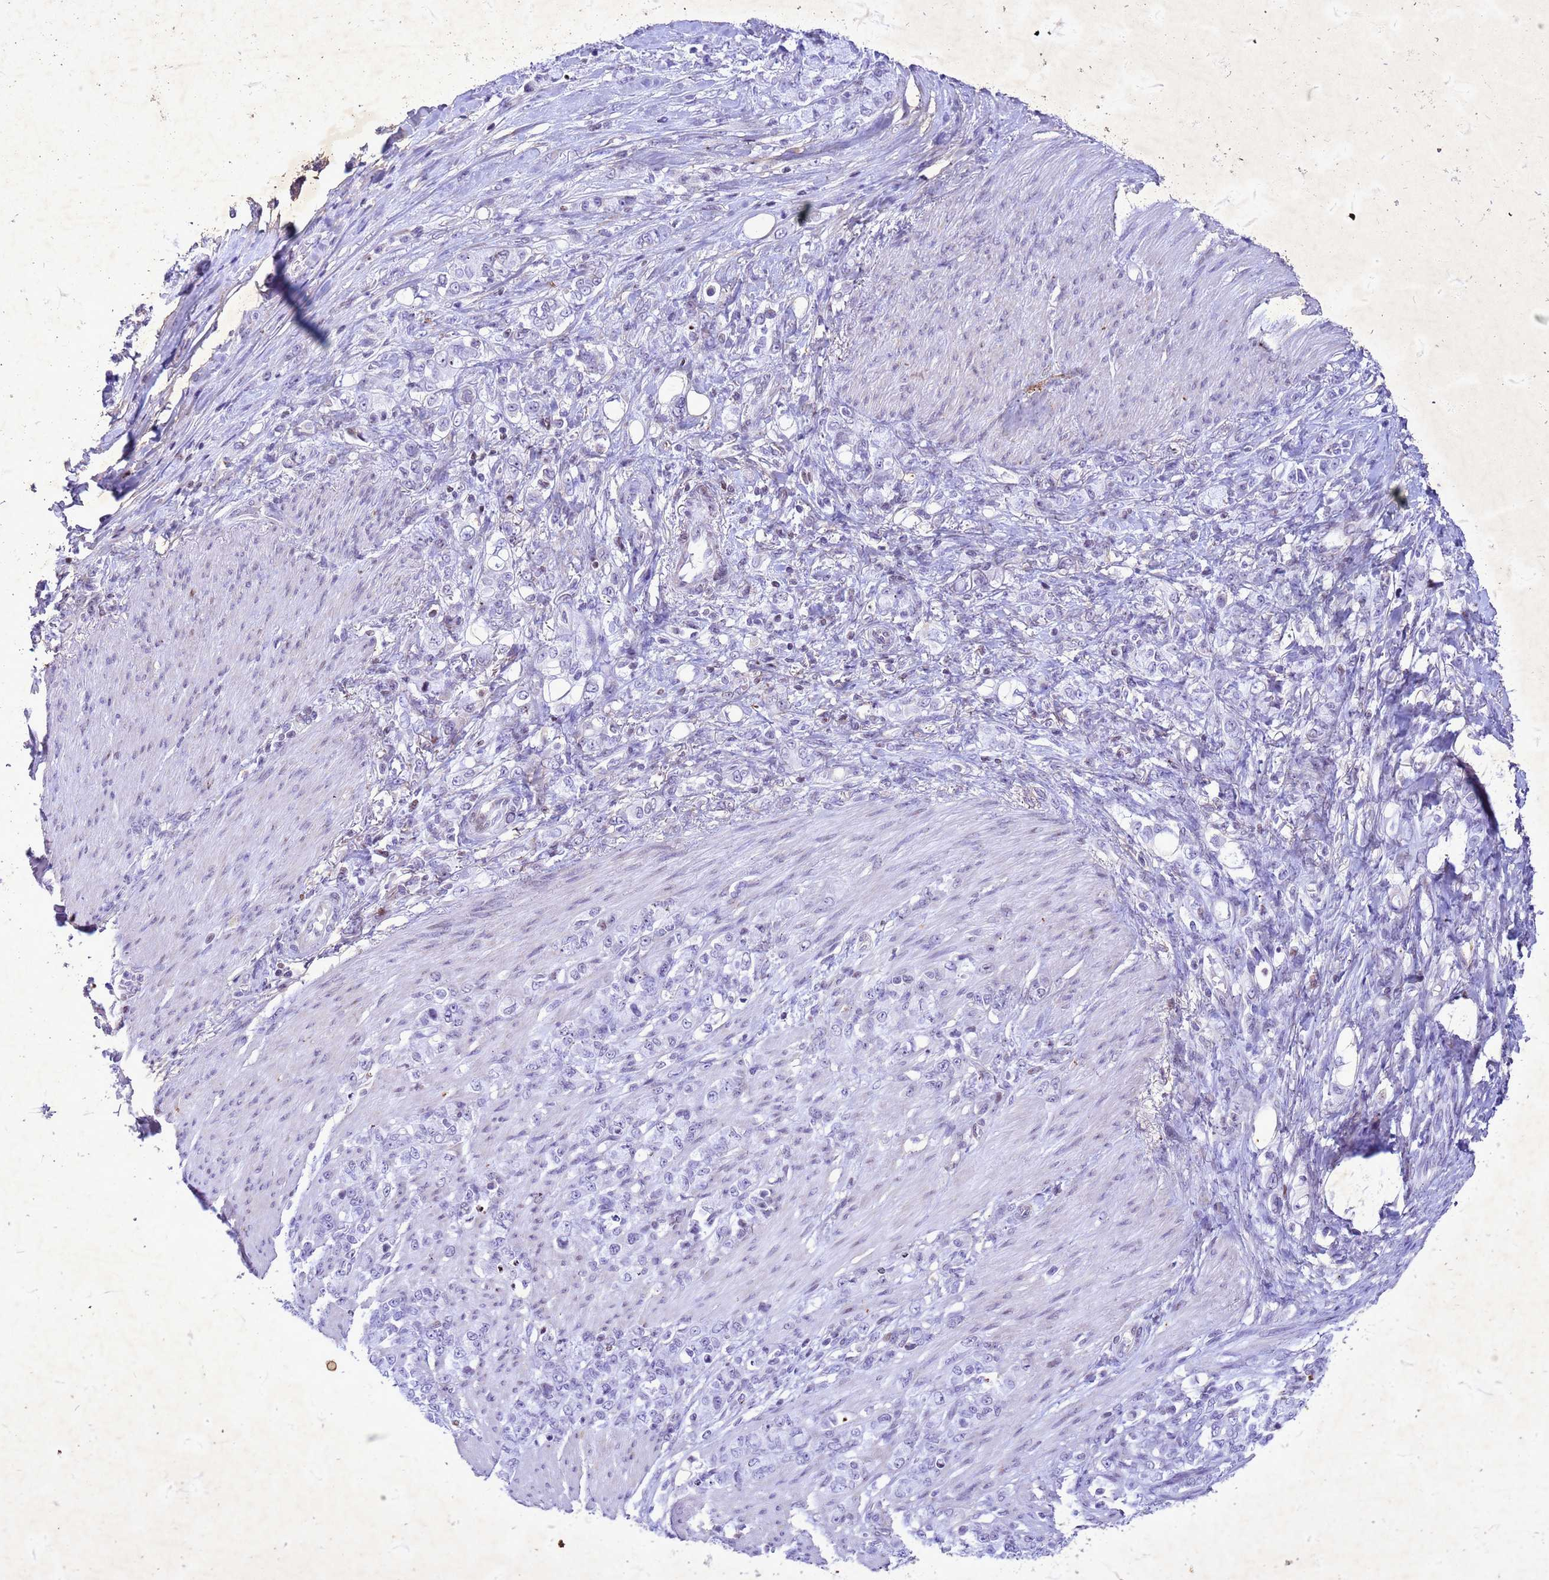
{"staining": {"intensity": "negative", "quantity": "none", "location": "none"}, "tissue": "stomach cancer", "cell_type": "Tumor cells", "image_type": "cancer", "snomed": [{"axis": "morphology", "description": "Adenocarcinoma, NOS"}, {"axis": "topography", "description": "Stomach"}], "caption": "The histopathology image exhibits no staining of tumor cells in adenocarcinoma (stomach). (DAB IHC with hematoxylin counter stain).", "gene": "COPS9", "patient": {"sex": "female", "age": 79}}